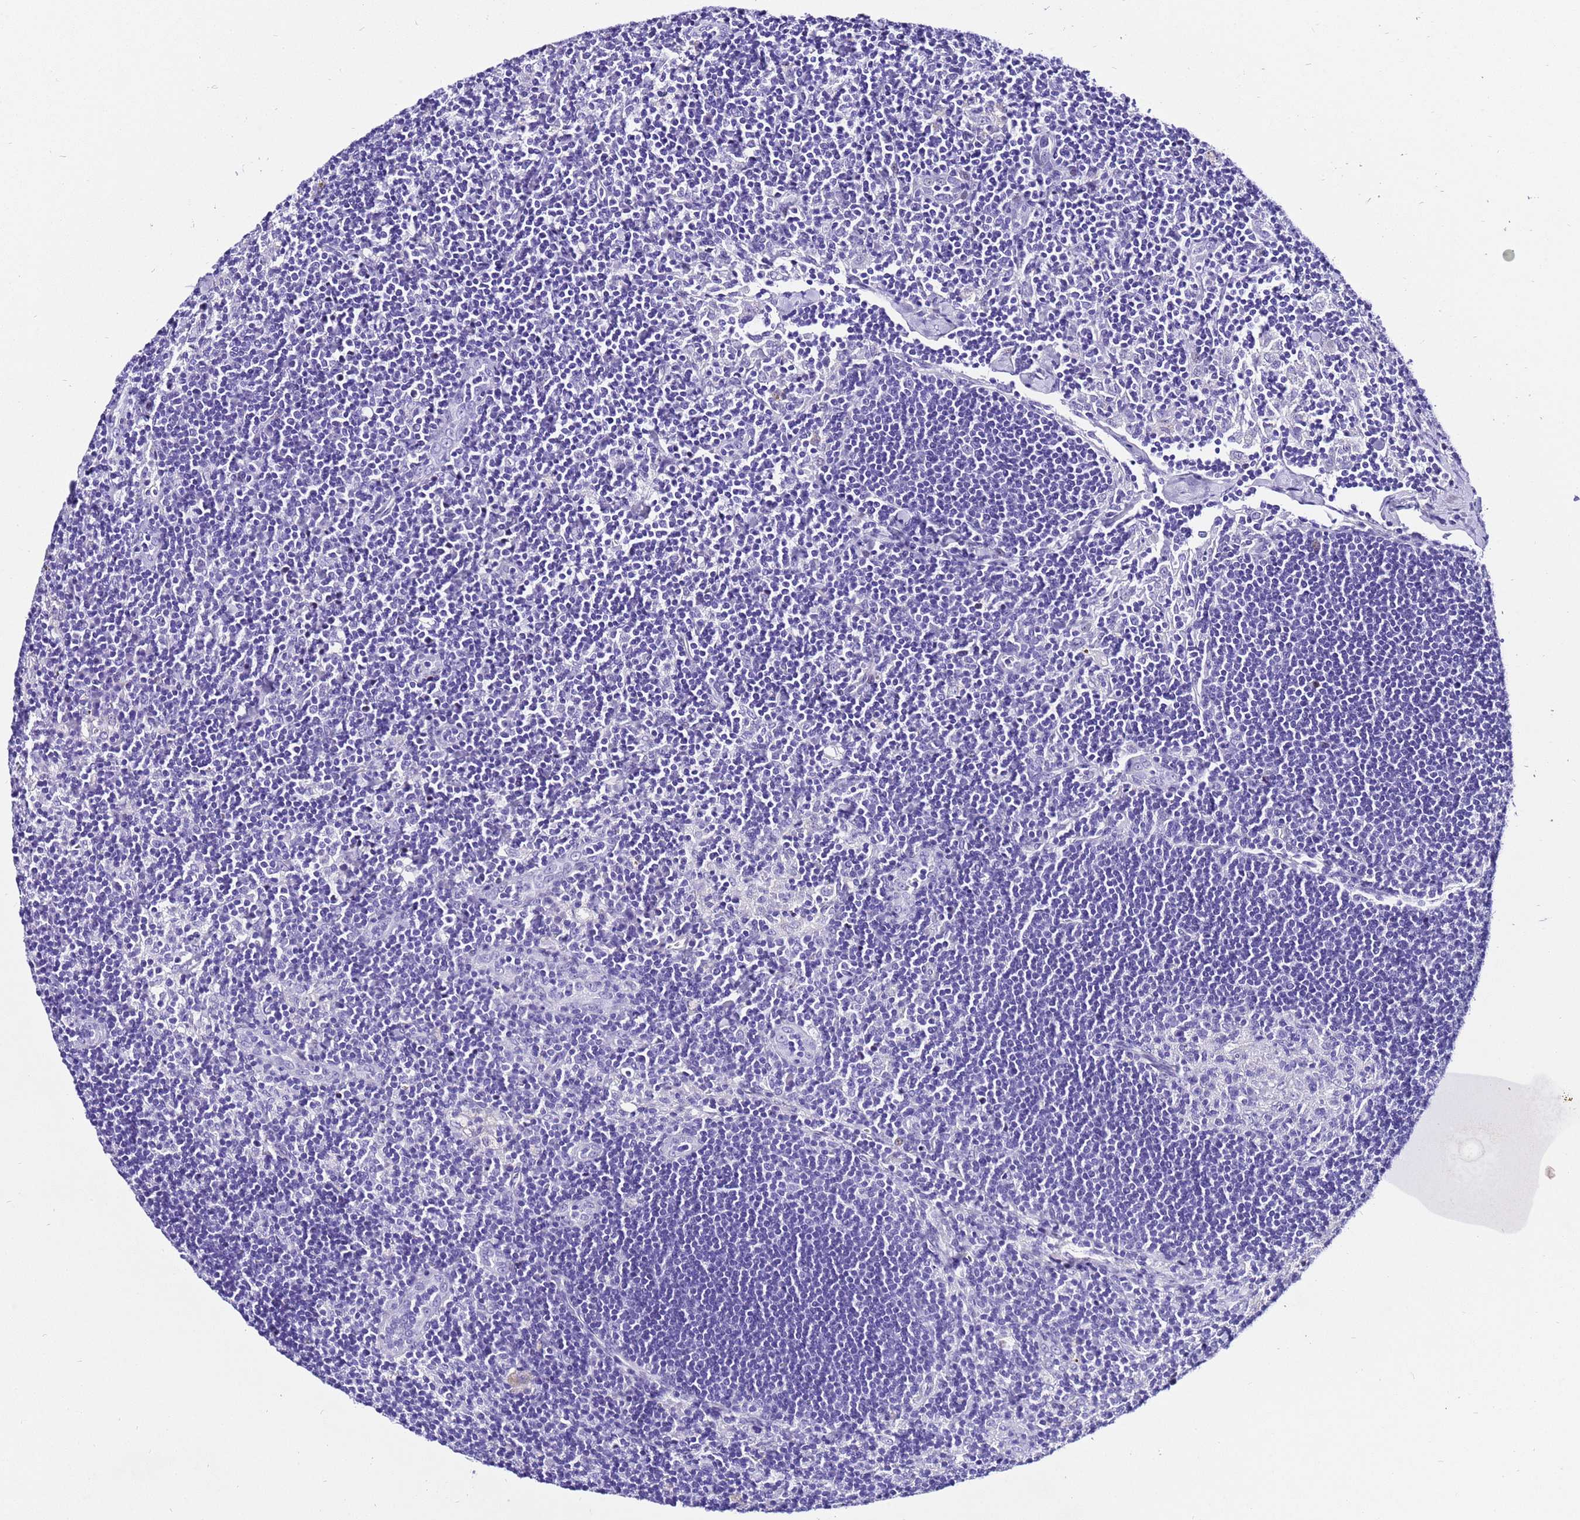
{"staining": {"intensity": "negative", "quantity": "none", "location": "none"}, "tissue": "lymph node", "cell_type": "Germinal center cells", "image_type": "normal", "snomed": [{"axis": "morphology", "description": "Normal tissue, NOS"}, {"axis": "topography", "description": "Lymph node"}], "caption": "A high-resolution image shows immunohistochemistry staining of benign lymph node, which displays no significant expression in germinal center cells. (DAB immunohistochemistry (IHC) with hematoxylin counter stain).", "gene": "ZNF417", "patient": {"sex": "male", "age": 24}}